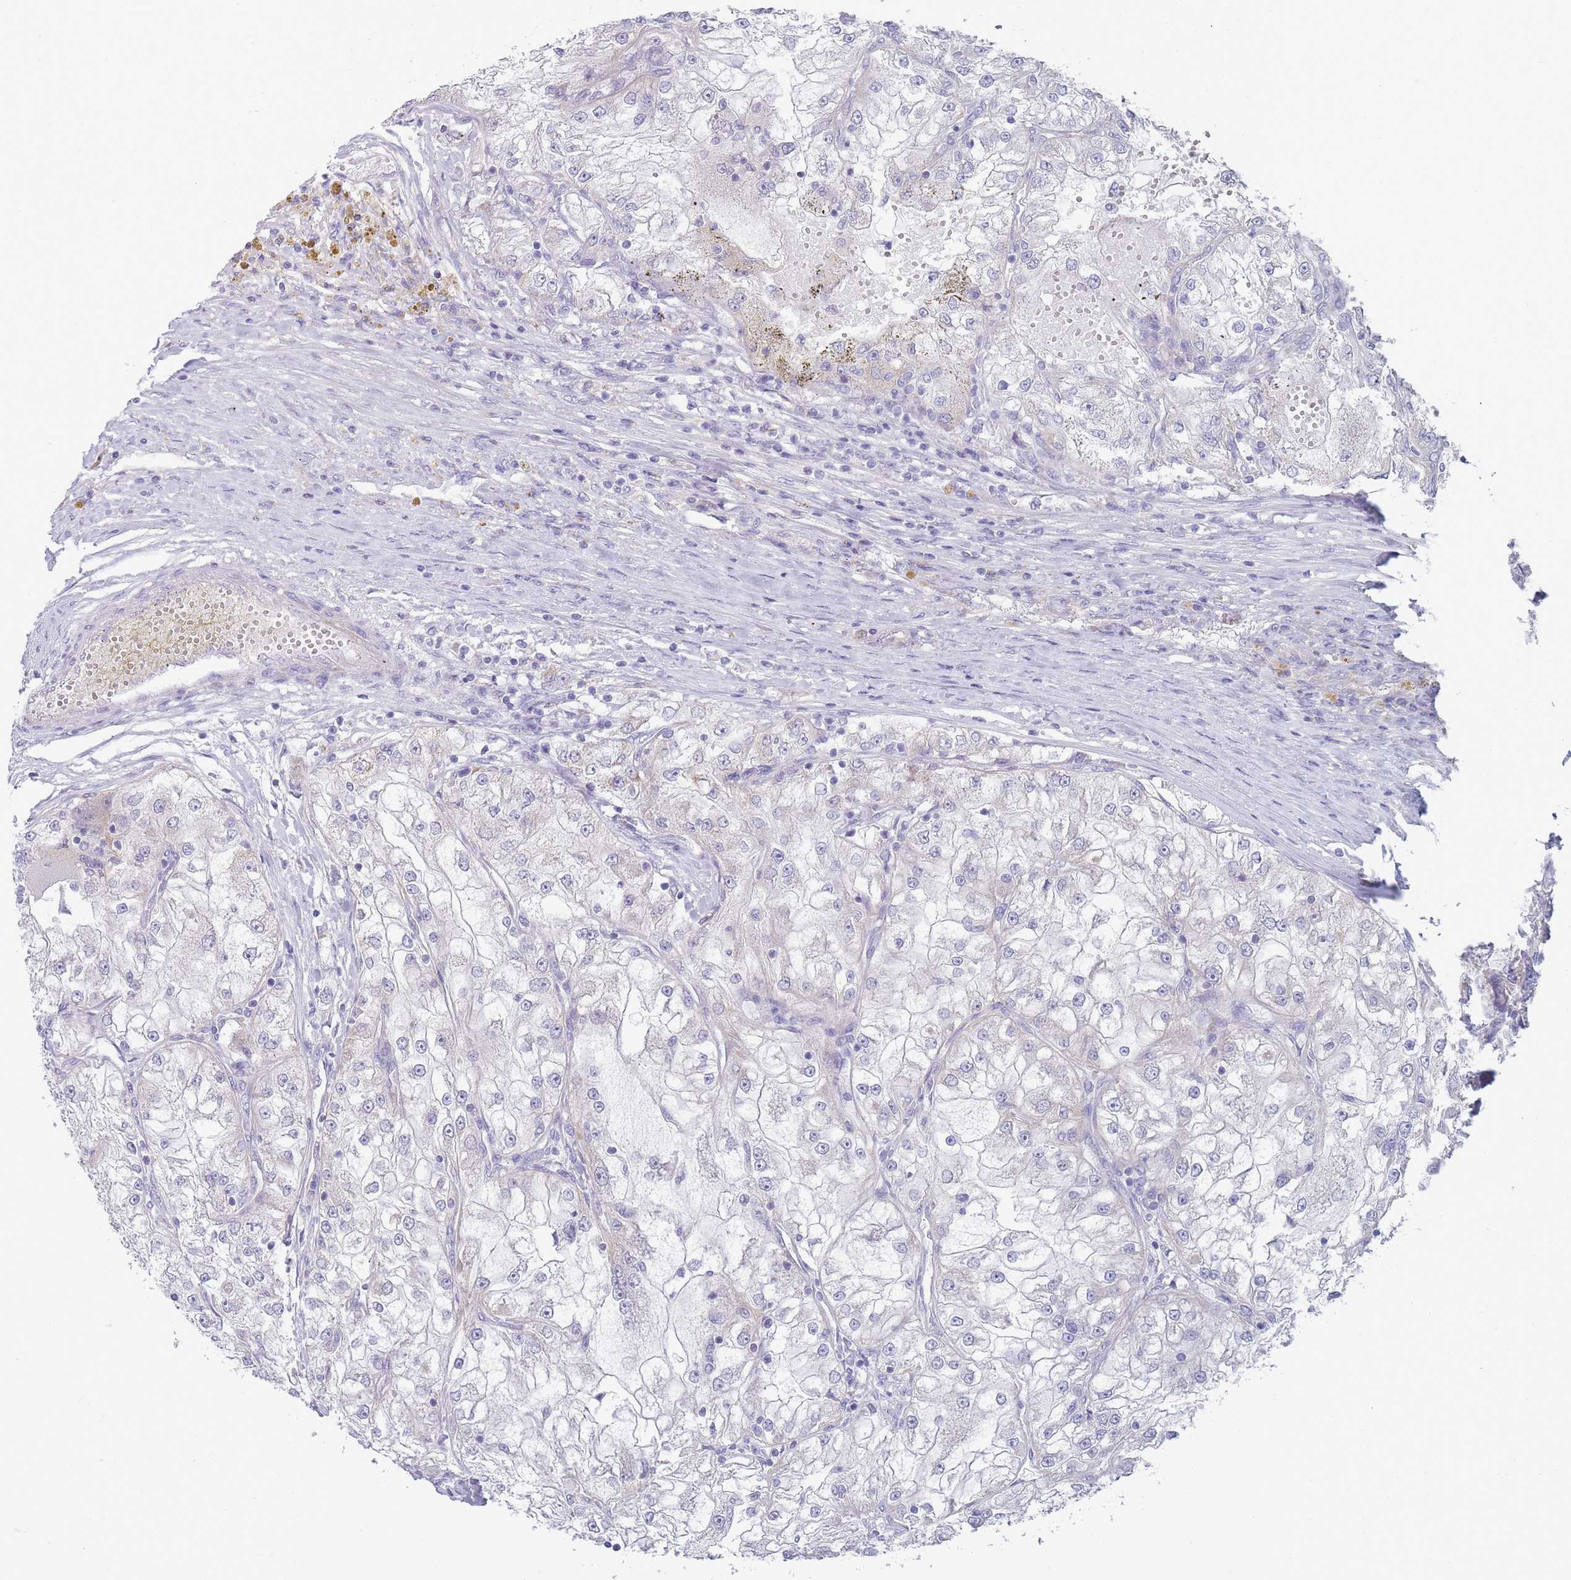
{"staining": {"intensity": "negative", "quantity": "none", "location": "none"}, "tissue": "renal cancer", "cell_type": "Tumor cells", "image_type": "cancer", "snomed": [{"axis": "morphology", "description": "Adenocarcinoma, NOS"}, {"axis": "topography", "description": "Kidney"}], "caption": "The histopathology image reveals no significant staining in tumor cells of renal cancer (adenocarcinoma). (DAB immunohistochemistry visualized using brightfield microscopy, high magnification).", "gene": "MRPS14", "patient": {"sex": "female", "age": 72}}